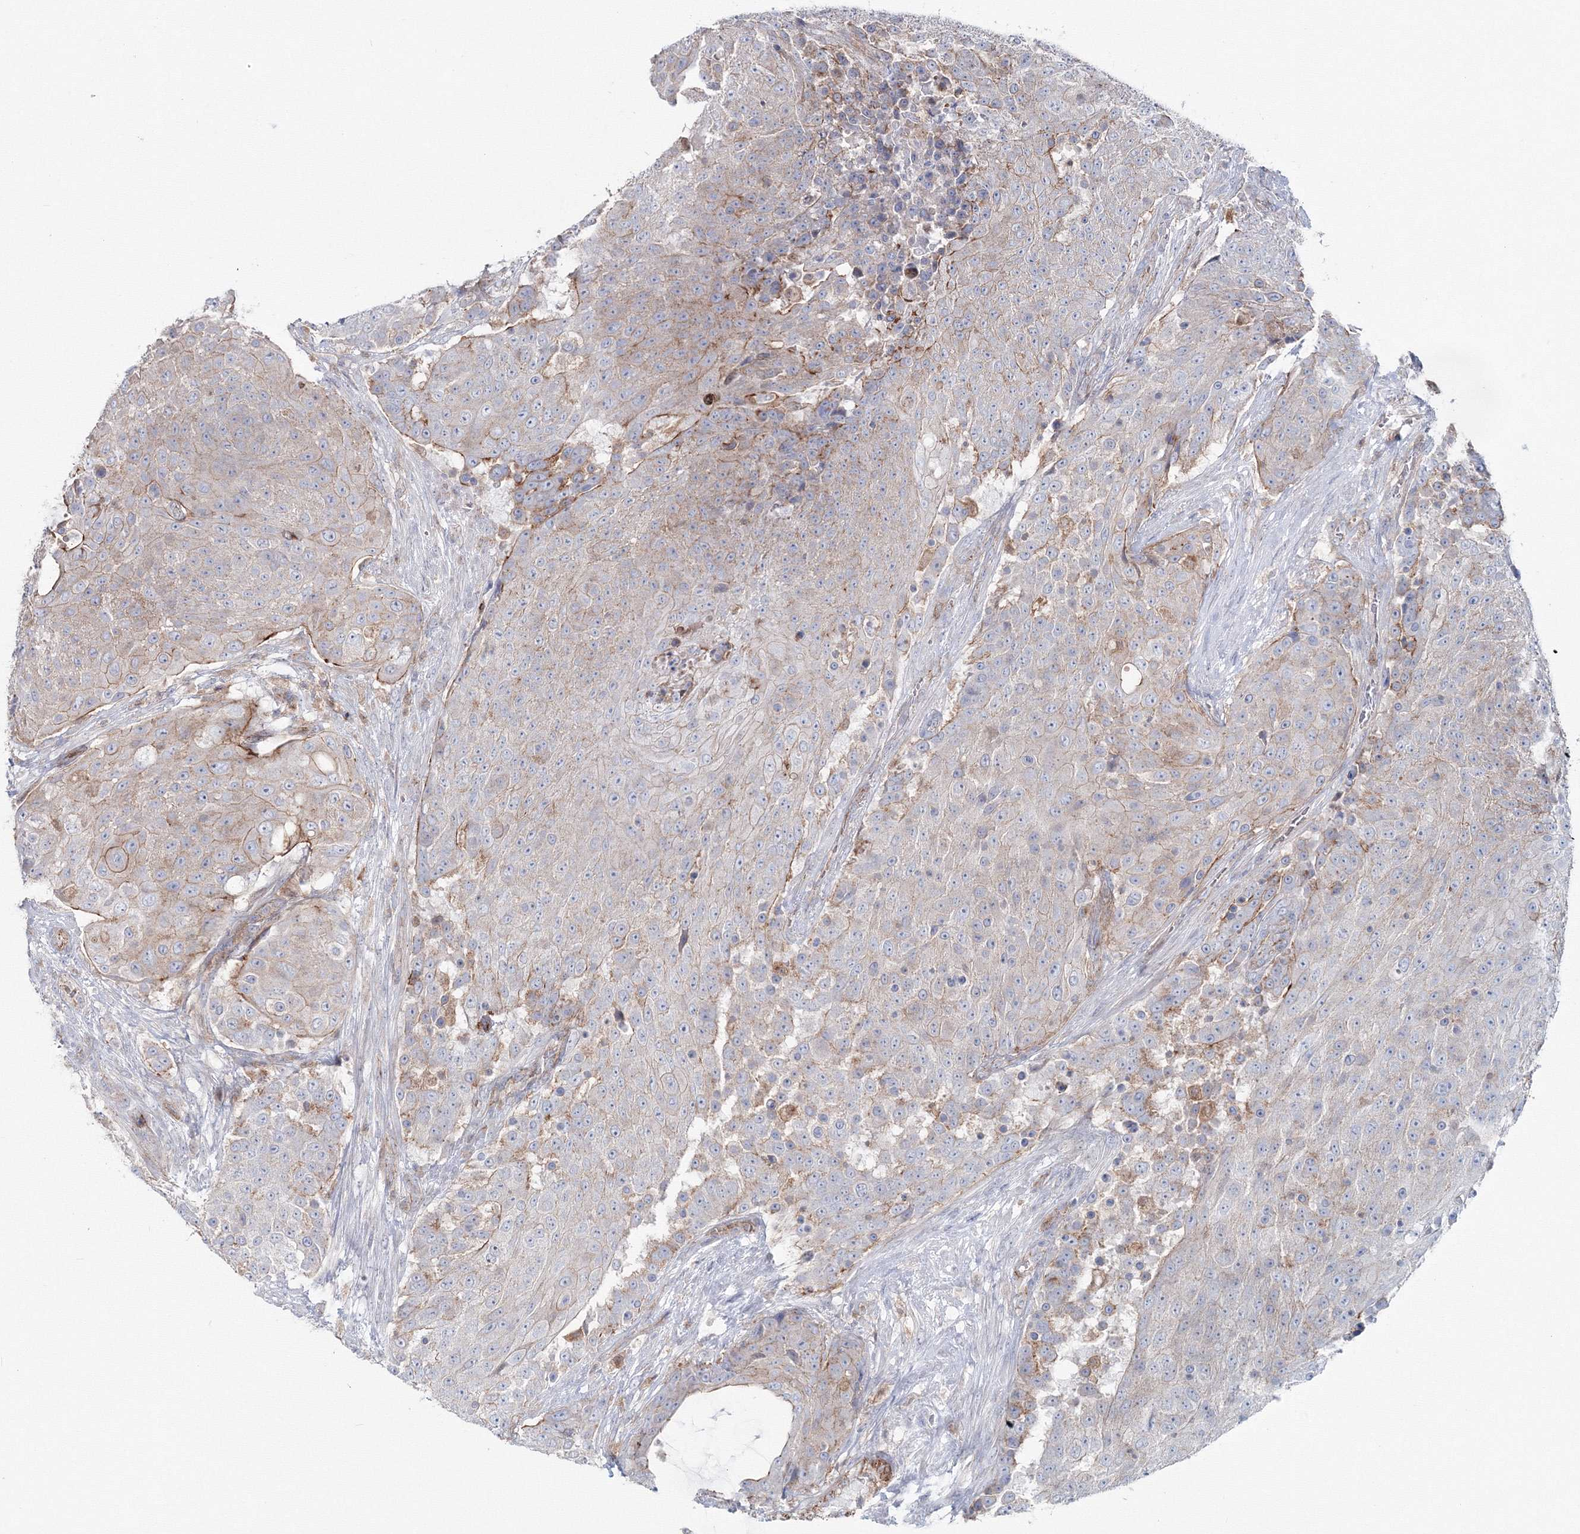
{"staining": {"intensity": "weak", "quantity": "25%-75%", "location": "cytoplasmic/membranous"}, "tissue": "urothelial cancer", "cell_type": "Tumor cells", "image_type": "cancer", "snomed": [{"axis": "morphology", "description": "Urothelial carcinoma, High grade"}, {"axis": "topography", "description": "Urinary bladder"}], "caption": "The immunohistochemical stain labels weak cytoplasmic/membranous expression in tumor cells of urothelial carcinoma (high-grade) tissue.", "gene": "GGA2", "patient": {"sex": "female", "age": 63}}